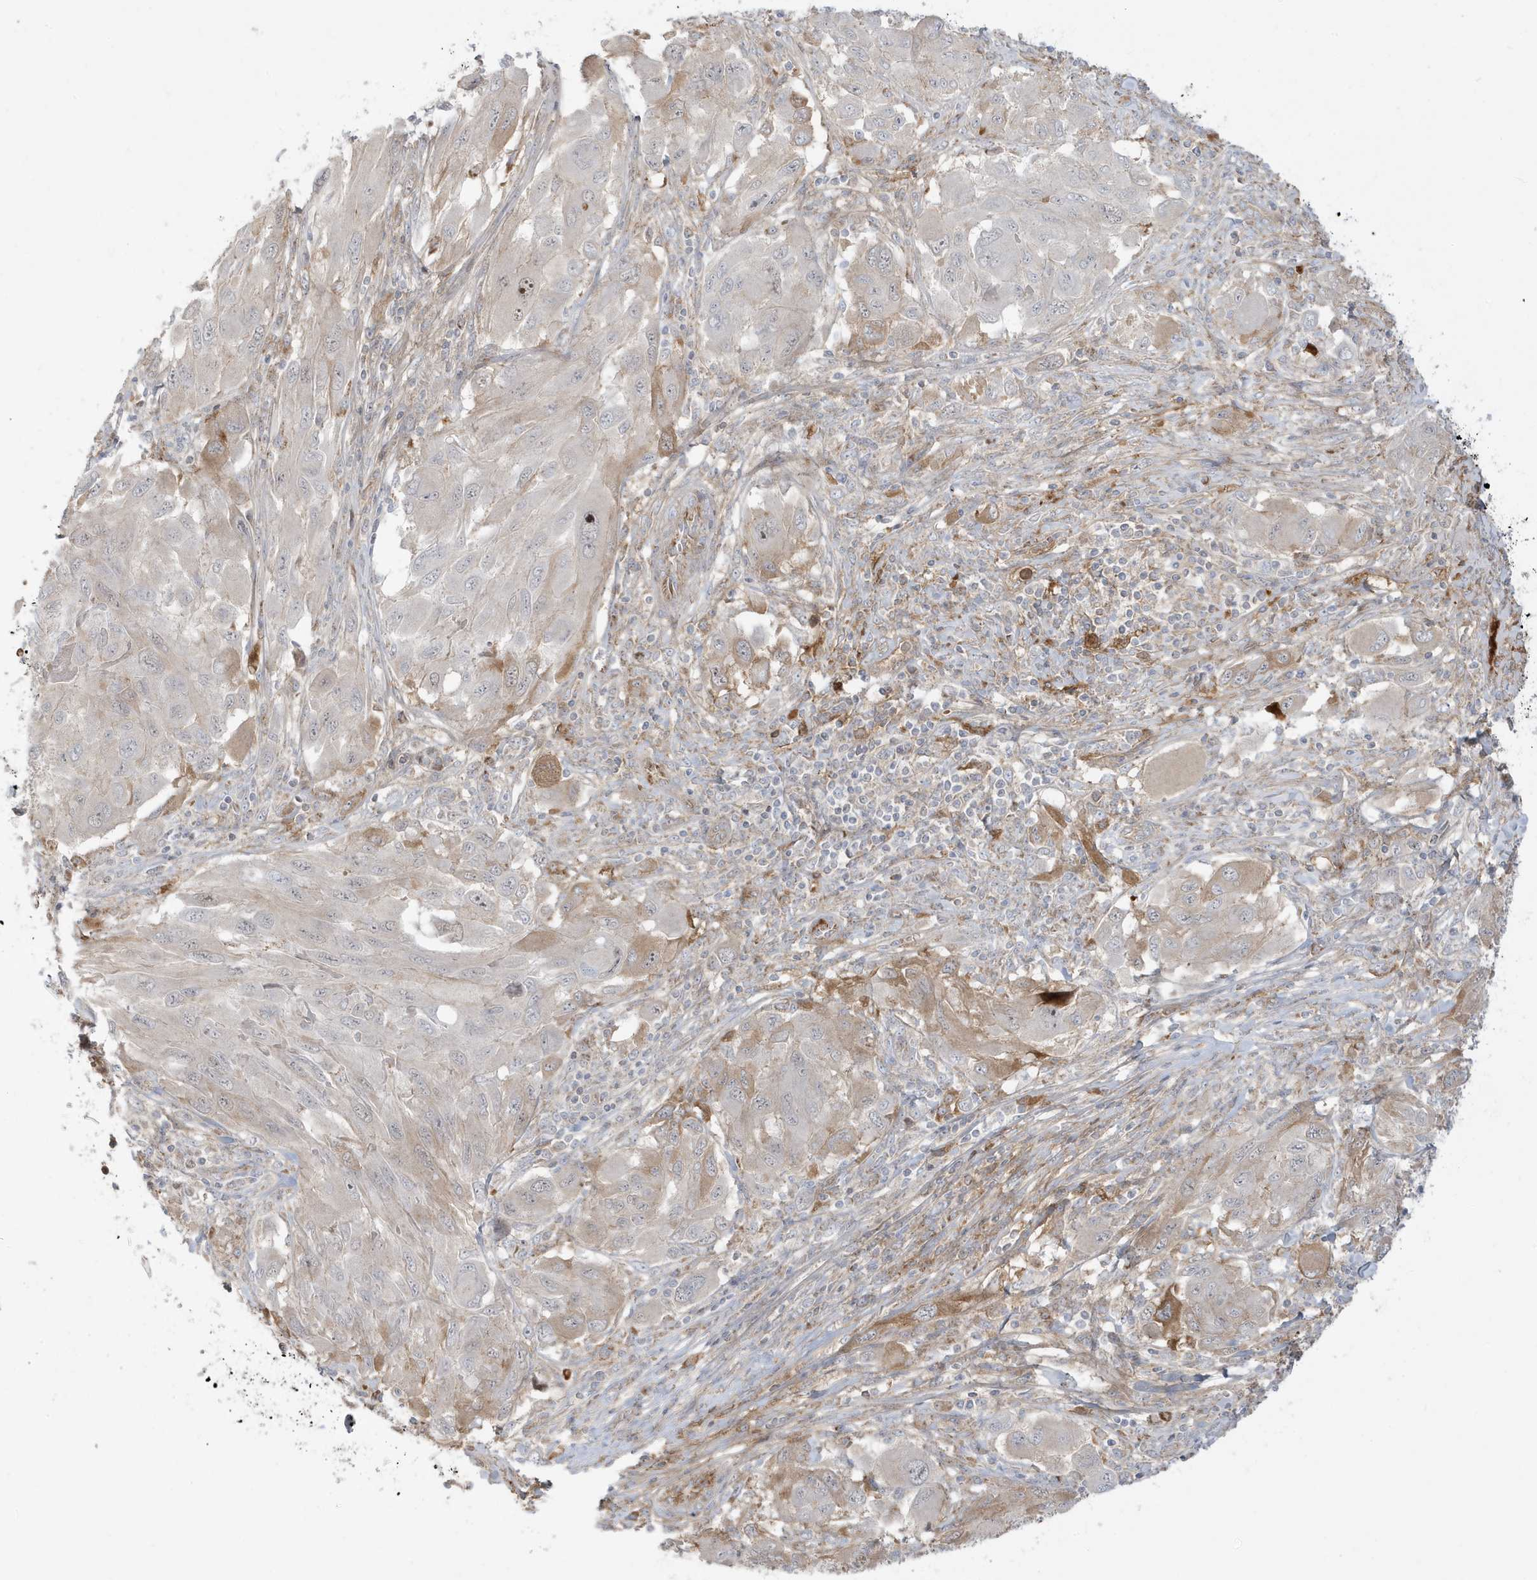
{"staining": {"intensity": "moderate", "quantity": "<25%", "location": "cytoplasmic/membranous"}, "tissue": "melanoma", "cell_type": "Tumor cells", "image_type": "cancer", "snomed": [{"axis": "morphology", "description": "Malignant melanoma, NOS"}, {"axis": "topography", "description": "Skin"}], "caption": "An IHC micrograph of tumor tissue is shown. Protein staining in brown shows moderate cytoplasmic/membranous positivity in malignant melanoma within tumor cells.", "gene": "IFT57", "patient": {"sex": "female", "age": 91}}